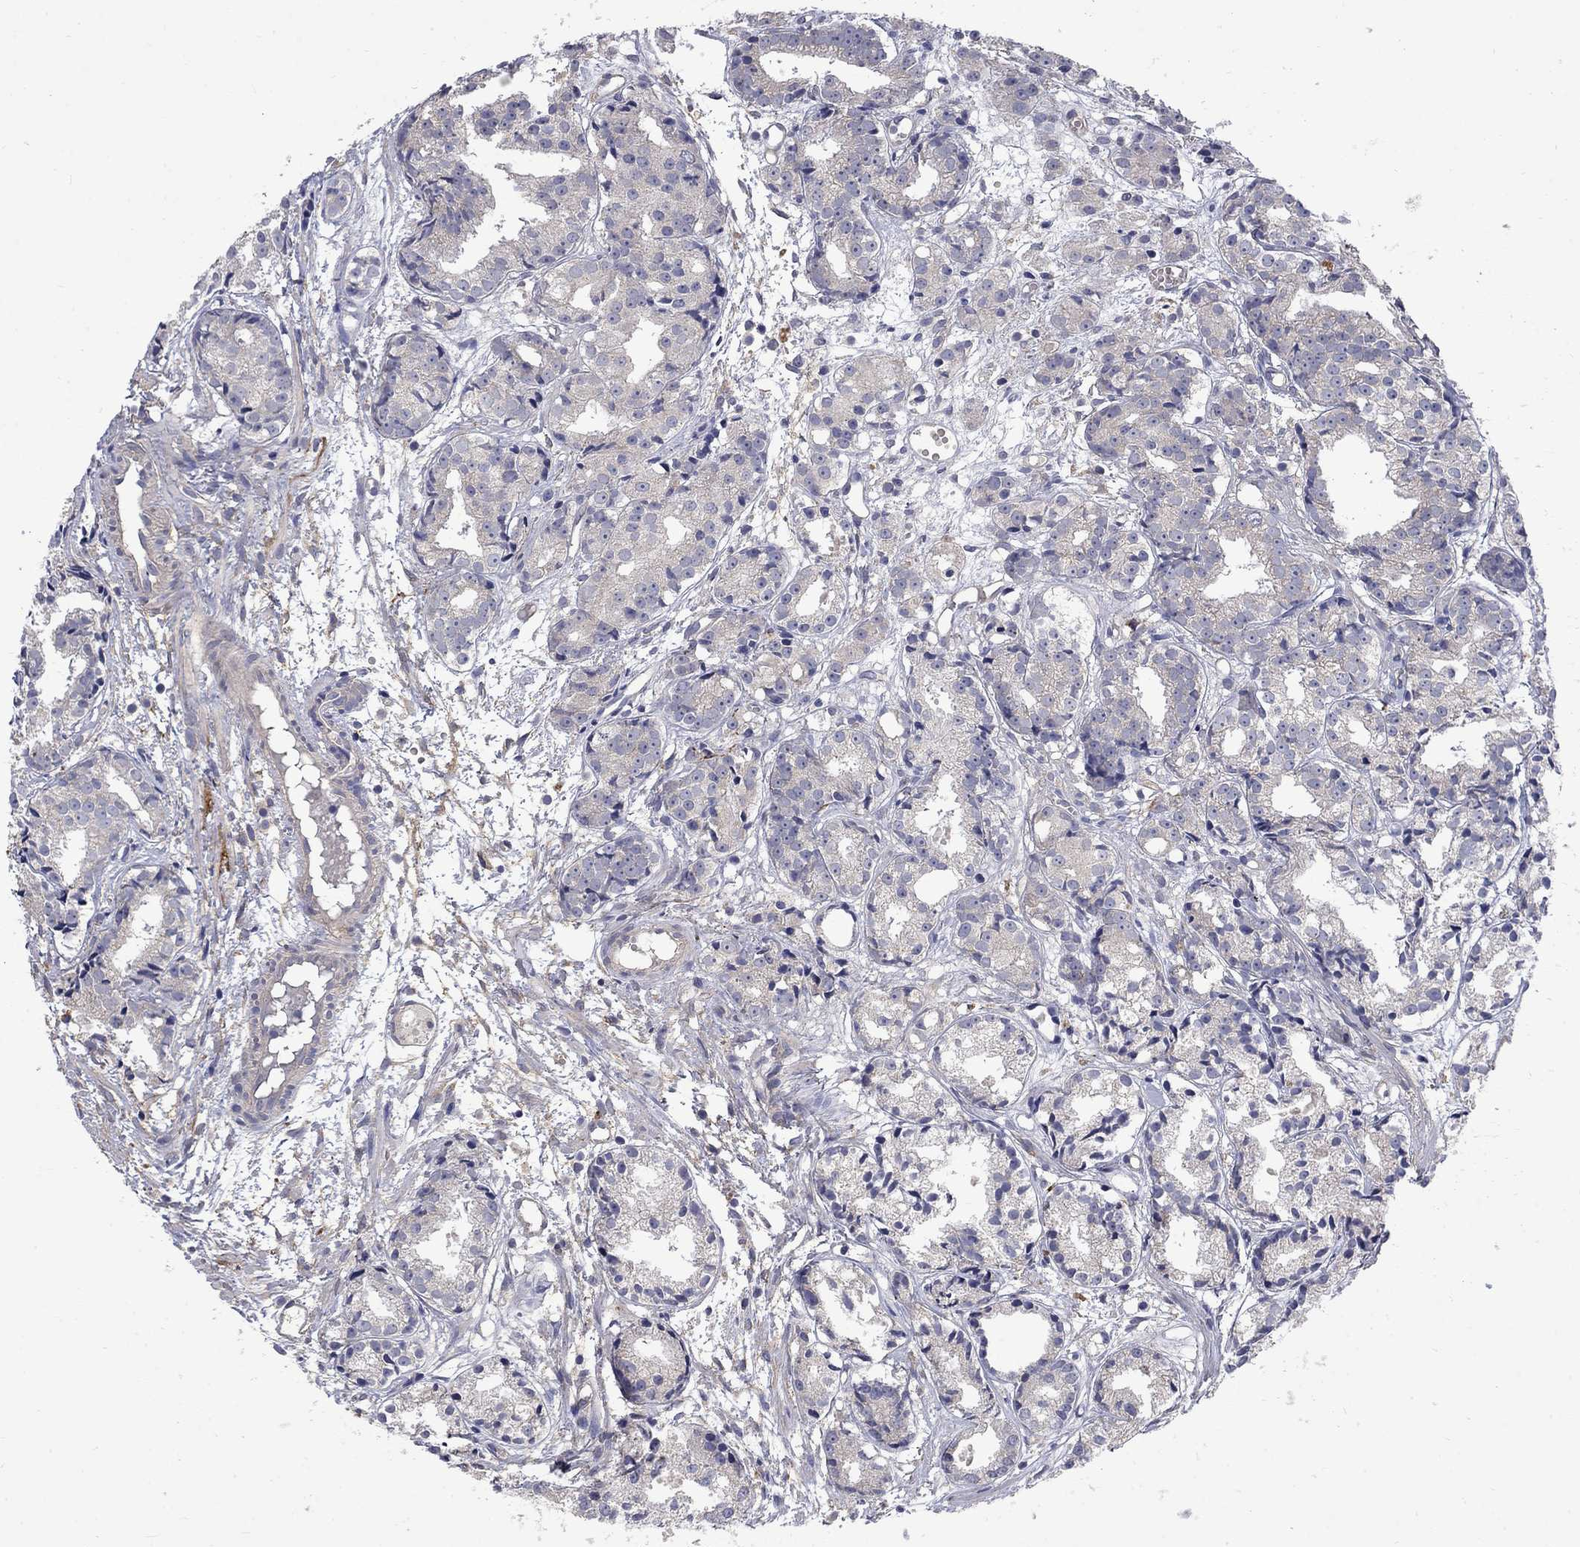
{"staining": {"intensity": "negative", "quantity": "none", "location": "none"}, "tissue": "prostate cancer", "cell_type": "Tumor cells", "image_type": "cancer", "snomed": [{"axis": "morphology", "description": "Adenocarcinoma, Medium grade"}, {"axis": "topography", "description": "Prostate"}], "caption": "A histopathology image of human prostate cancer (medium-grade adenocarcinoma) is negative for staining in tumor cells. (Immunohistochemistry, brightfield microscopy, high magnification).", "gene": "HSPA12A", "patient": {"sex": "male", "age": 74}}